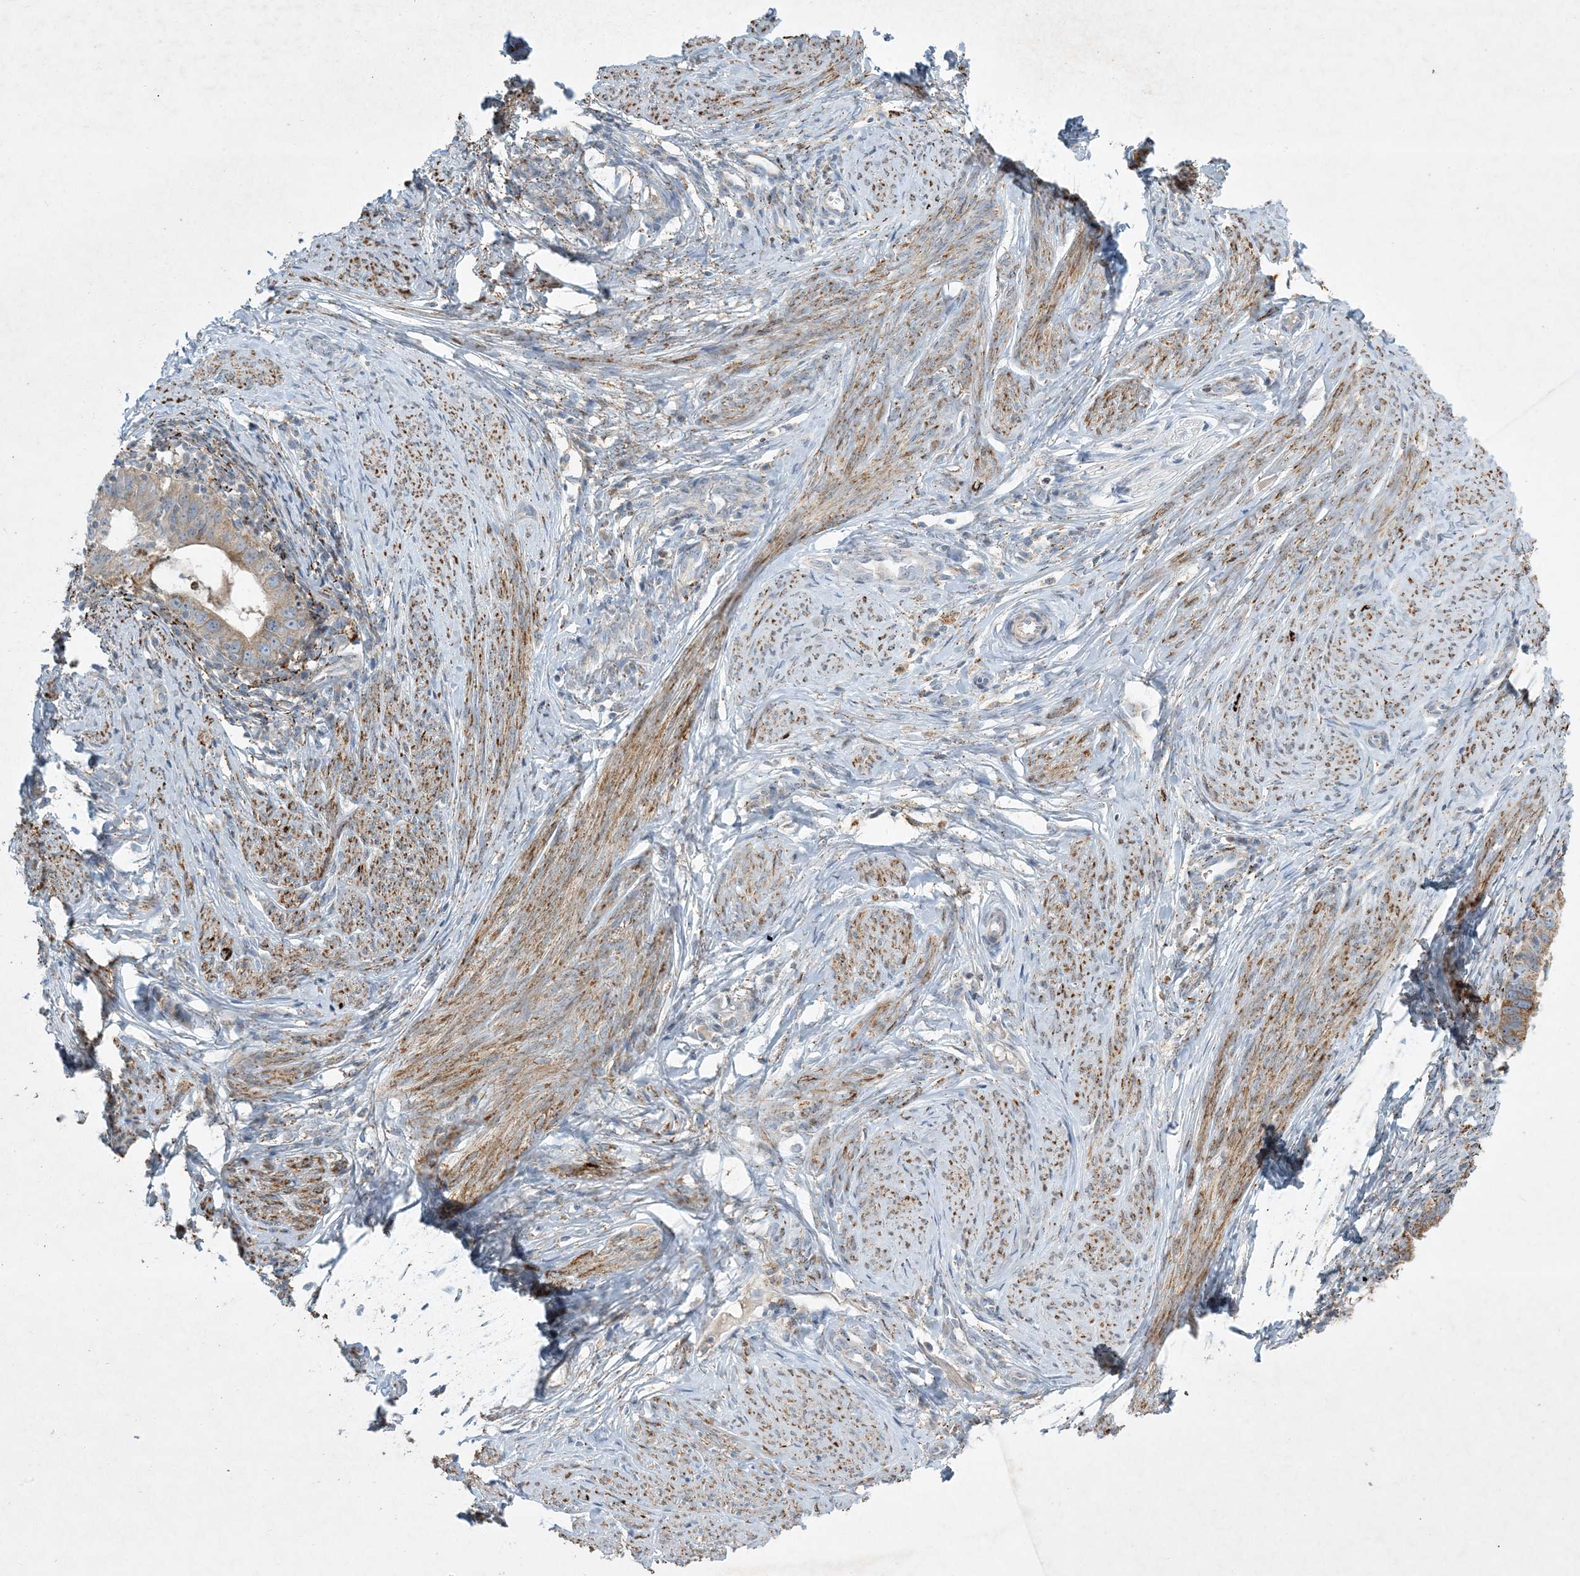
{"staining": {"intensity": "moderate", "quantity": "25%-75%", "location": "cytoplasmic/membranous"}, "tissue": "cervical cancer", "cell_type": "Tumor cells", "image_type": "cancer", "snomed": [{"axis": "morphology", "description": "Adenocarcinoma, NOS"}, {"axis": "topography", "description": "Cervix"}], "caption": "Protein expression analysis of human cervical cancer reveals moderate cytoplasmic/membranous staining in approximately 25%-75% of tumor cells. The staining was performed using DAB (3,3'-diaminobenzidine), with brown indicating positive protein expression. Nuclei are stained blue with hematoxylin.", "gene": "LTN1", "patient": {"sex": "female", "age": 36}}